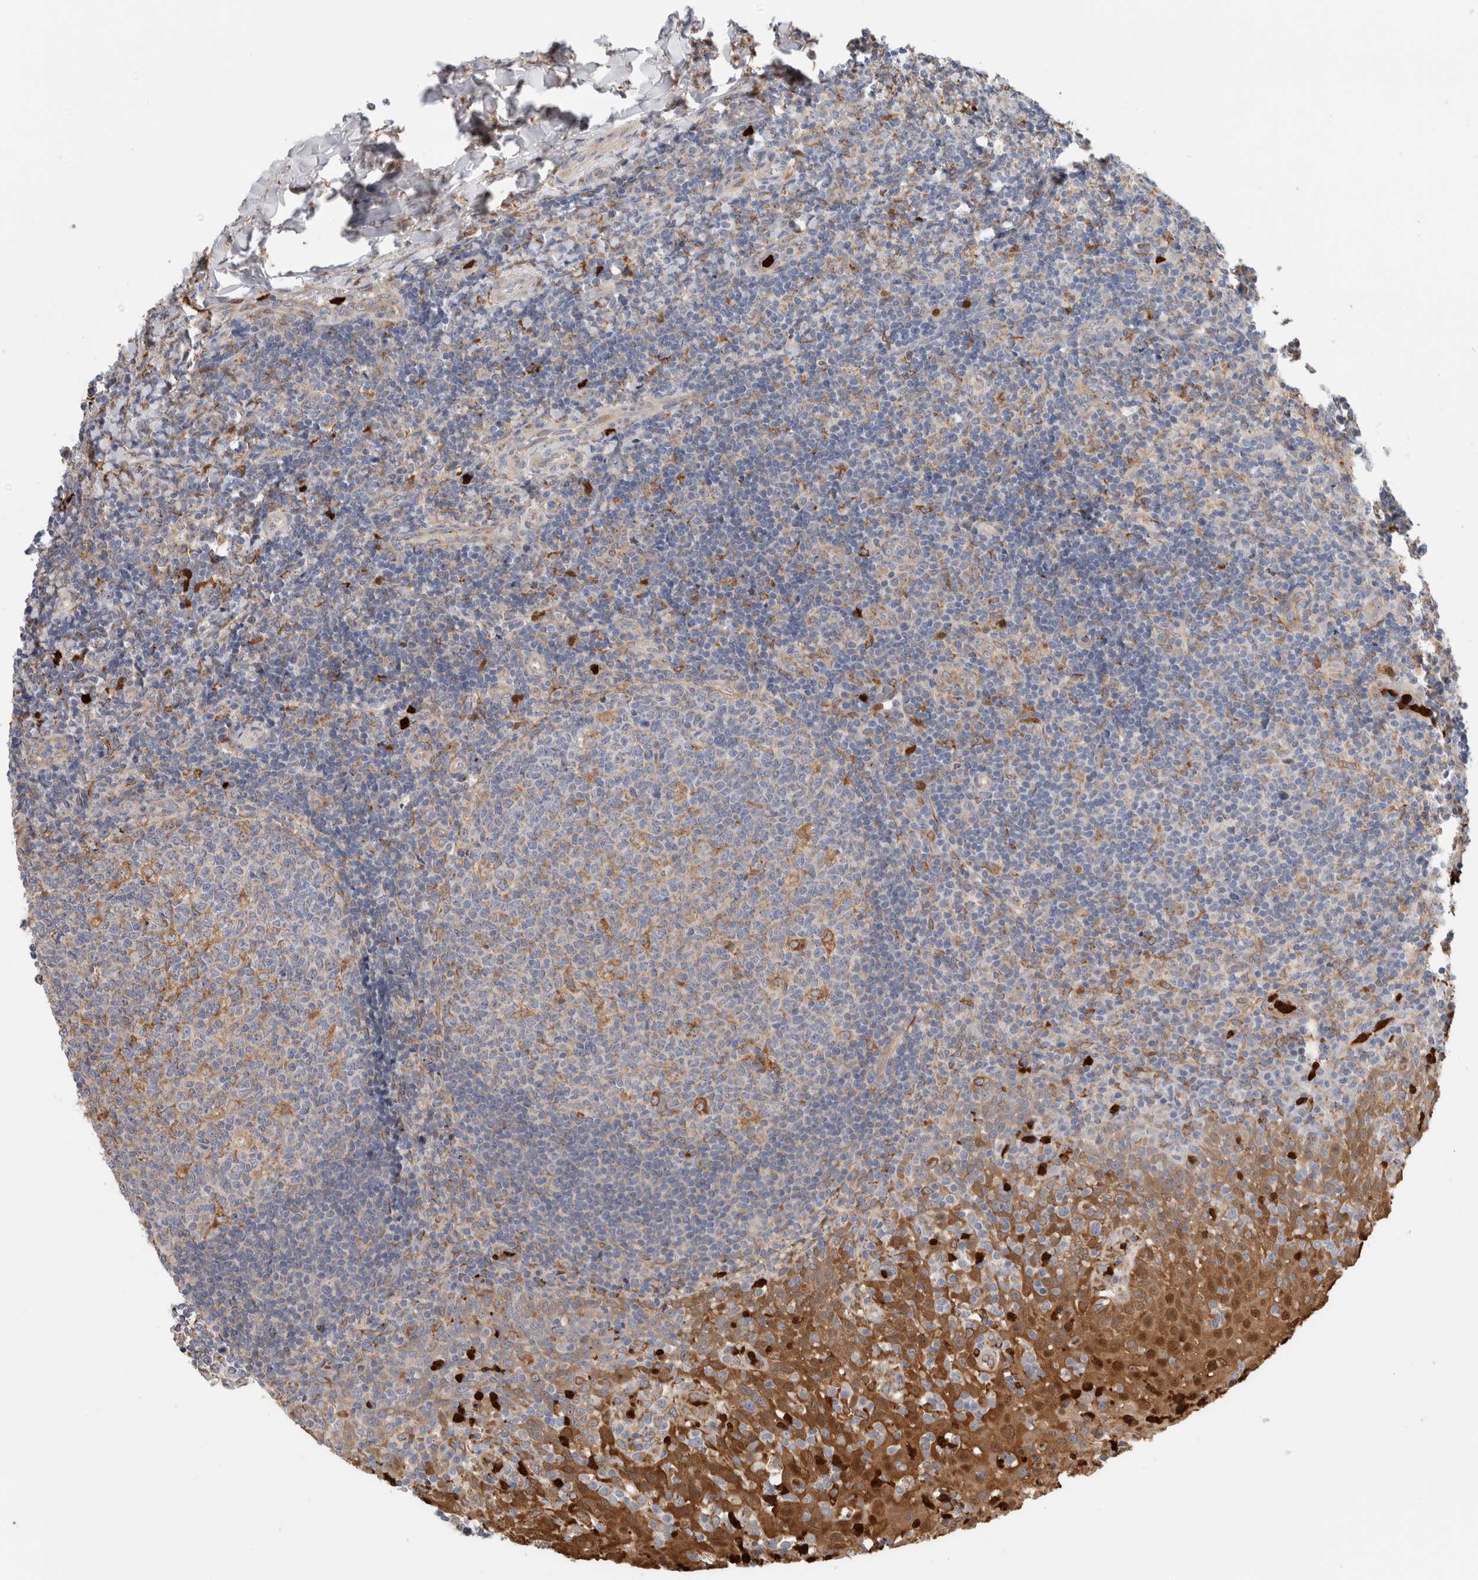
{"staining": {"intensity": "moderate", "quantity": "<25%", "location": "cytoplasmic/membranous"}, "tissue": "tonsil", "cell_type": "Germinal center cells", "image_type": "normal", "snomed": [{"axis": "morphology", "description": "Normal tissue, NOS"}, {"axis": "topography", "description": "Tonsil"}], "caption": "Germinal center cells reveal low levels of moderate cytoplasmic/membranous expression in about <25% of cells in unremarkable human tonsil.", "gene": "P4HA1", "patient": {"sex": "female", "age": 19}}